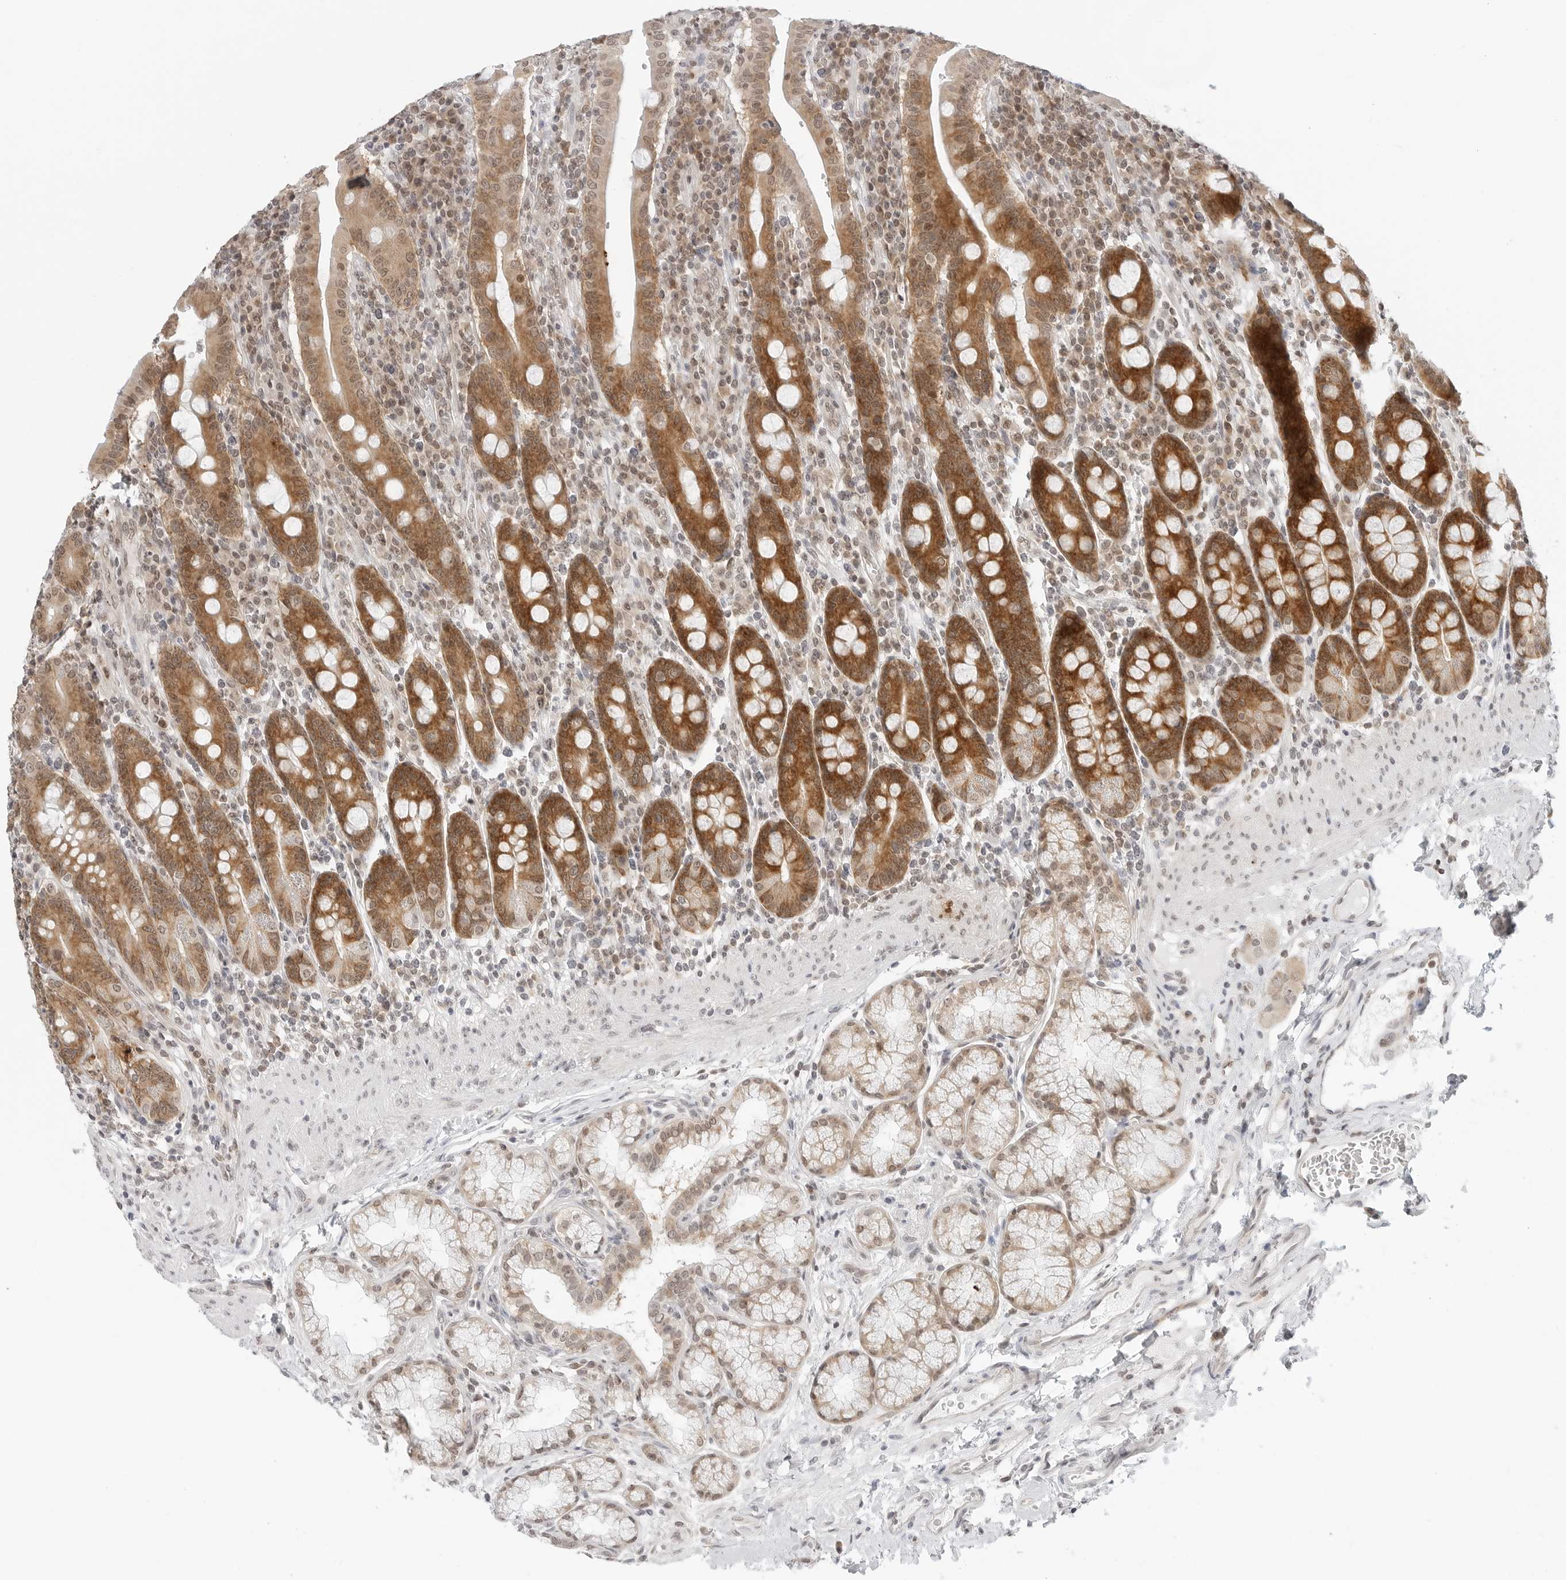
{"staining": {"intensity": "strong", "quantity": ">75%", "location": "cytoplasmic/membranous"}, "tissue": "duodenum", "cell_type": "Glandular cells", "image_type": "normal", "snomed": [{"axis": "morphology", "description": "Normal tissue, NOS"}, {"axis": "morphology", "description": "Adenocarcinoma, NOS"}, {"axis": "topography", "description": "Pancreas"}, {"axis": "topography", "description": "Duodenum"}], "caption": "Duodenum stained for a protein demonstrates strong cytoplasmic/membranous positivity in glandular cells. (DAB IHC with brightfield microscopy, high magnification).", "gene": "METAP1", "patient": {"sex": "male", "age": 50}}